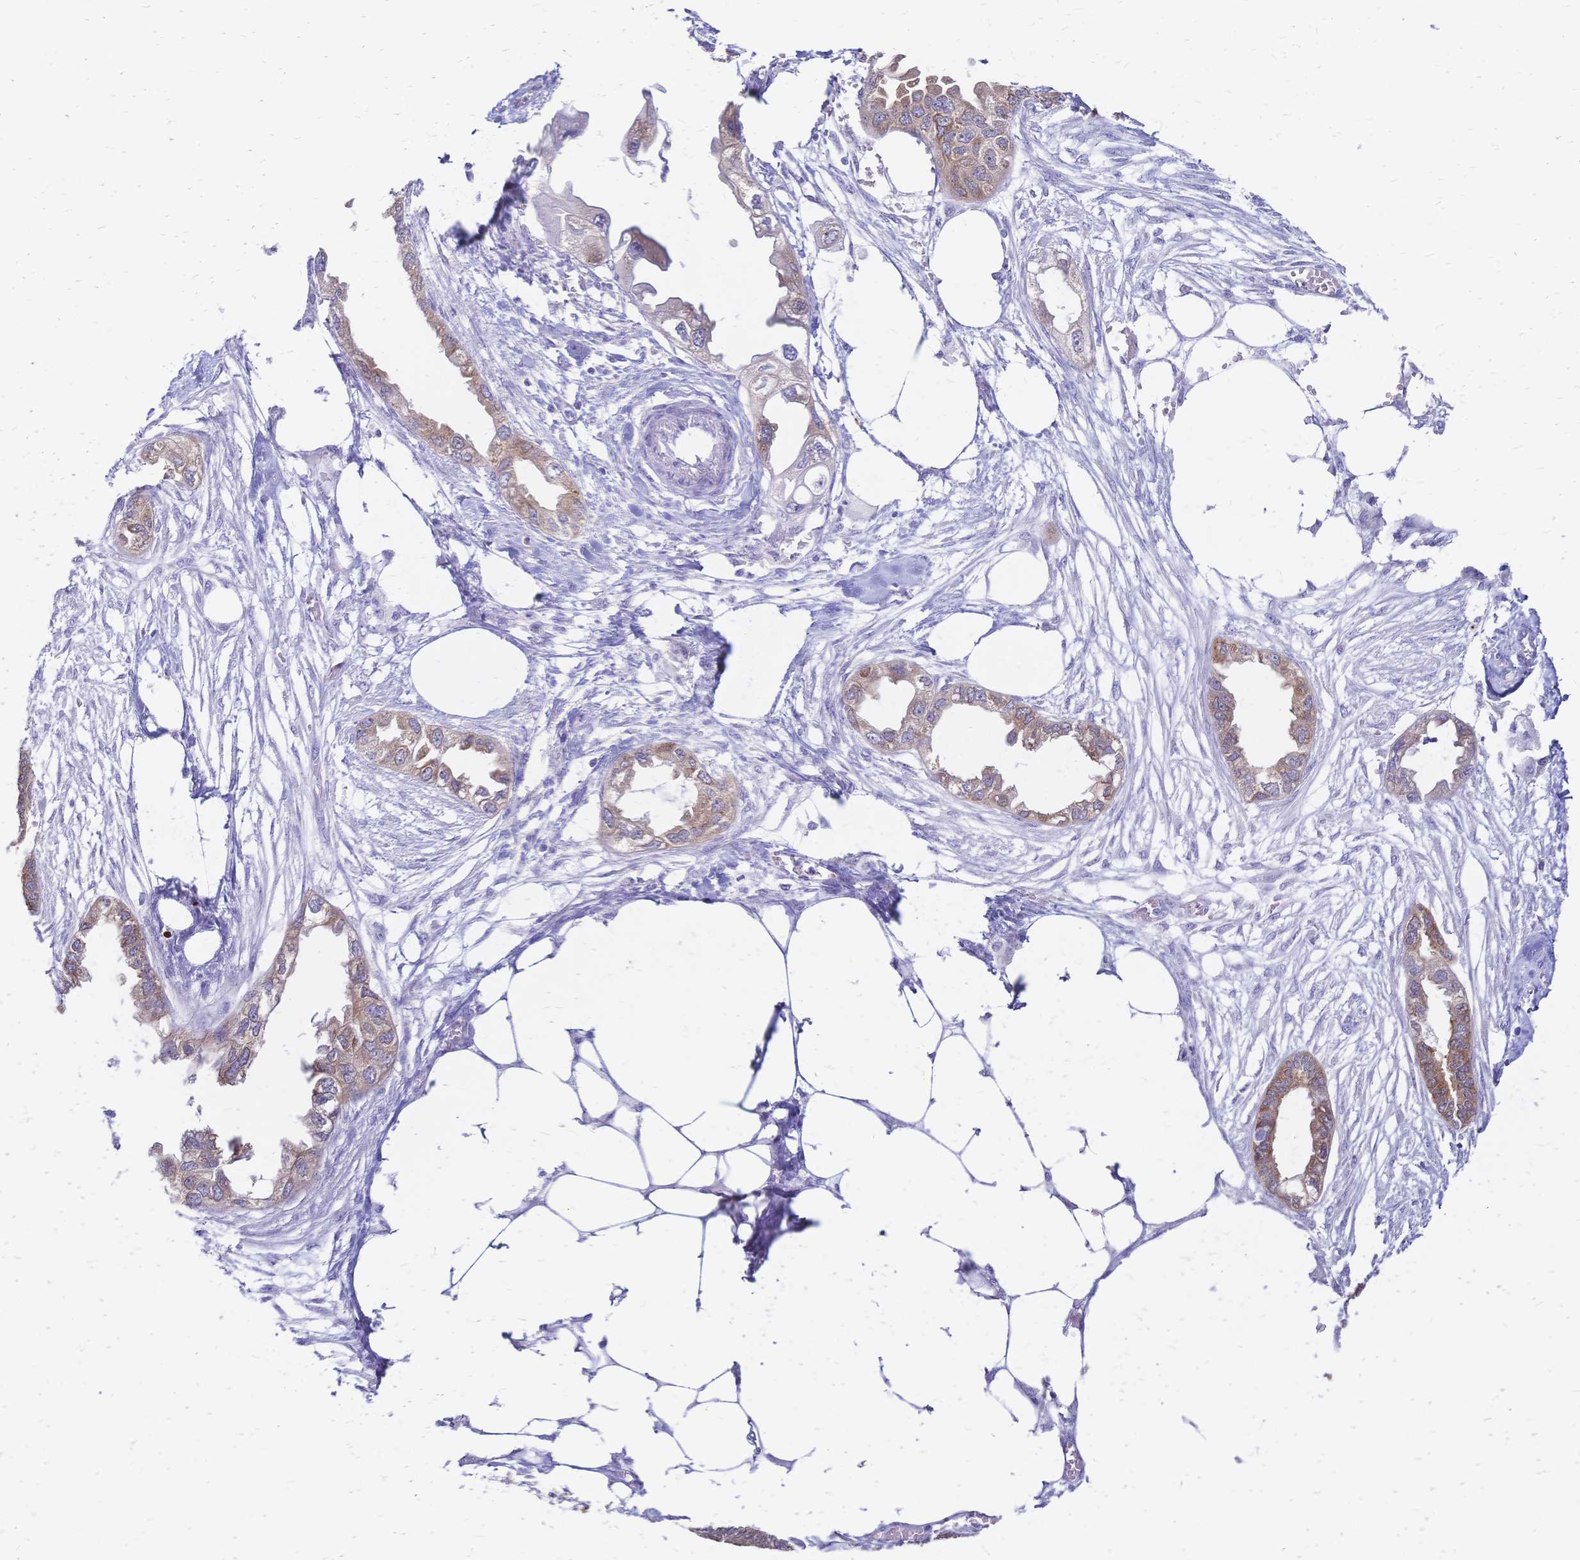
{"staining": {"intensity": "moderate", "quantity": ">75%", "location": "cytoplasmic/membranous"}, "tissue": "endometrial cancer", "cell_type": "Tumor cells", "image_type": "cancer", "snomed": [{"axis": "morphology", "description": "Adenocarcinoma, NOS"}, {"axis": "morphology", "description": "Adenocarcinoma, metastatic, NOS"}, {"axis": "topography", "description": "Adipose tissue"}, {"axis": "topography", "description": "Endometrium"}], "caption": "Immunohistochemistry (IHC) micrograph of neoplastic tissue: human endometrial cancer stained using immunohistochemistry (IHC) demonstrates medium levels of moderate protein expression localized specifically in the cytoplasmic/membranous of tumor cells, appearing as a cytoplasmic/membranous brown color.", "gene": "GRB7", "patient": {"sex": "female", "age": 67}}